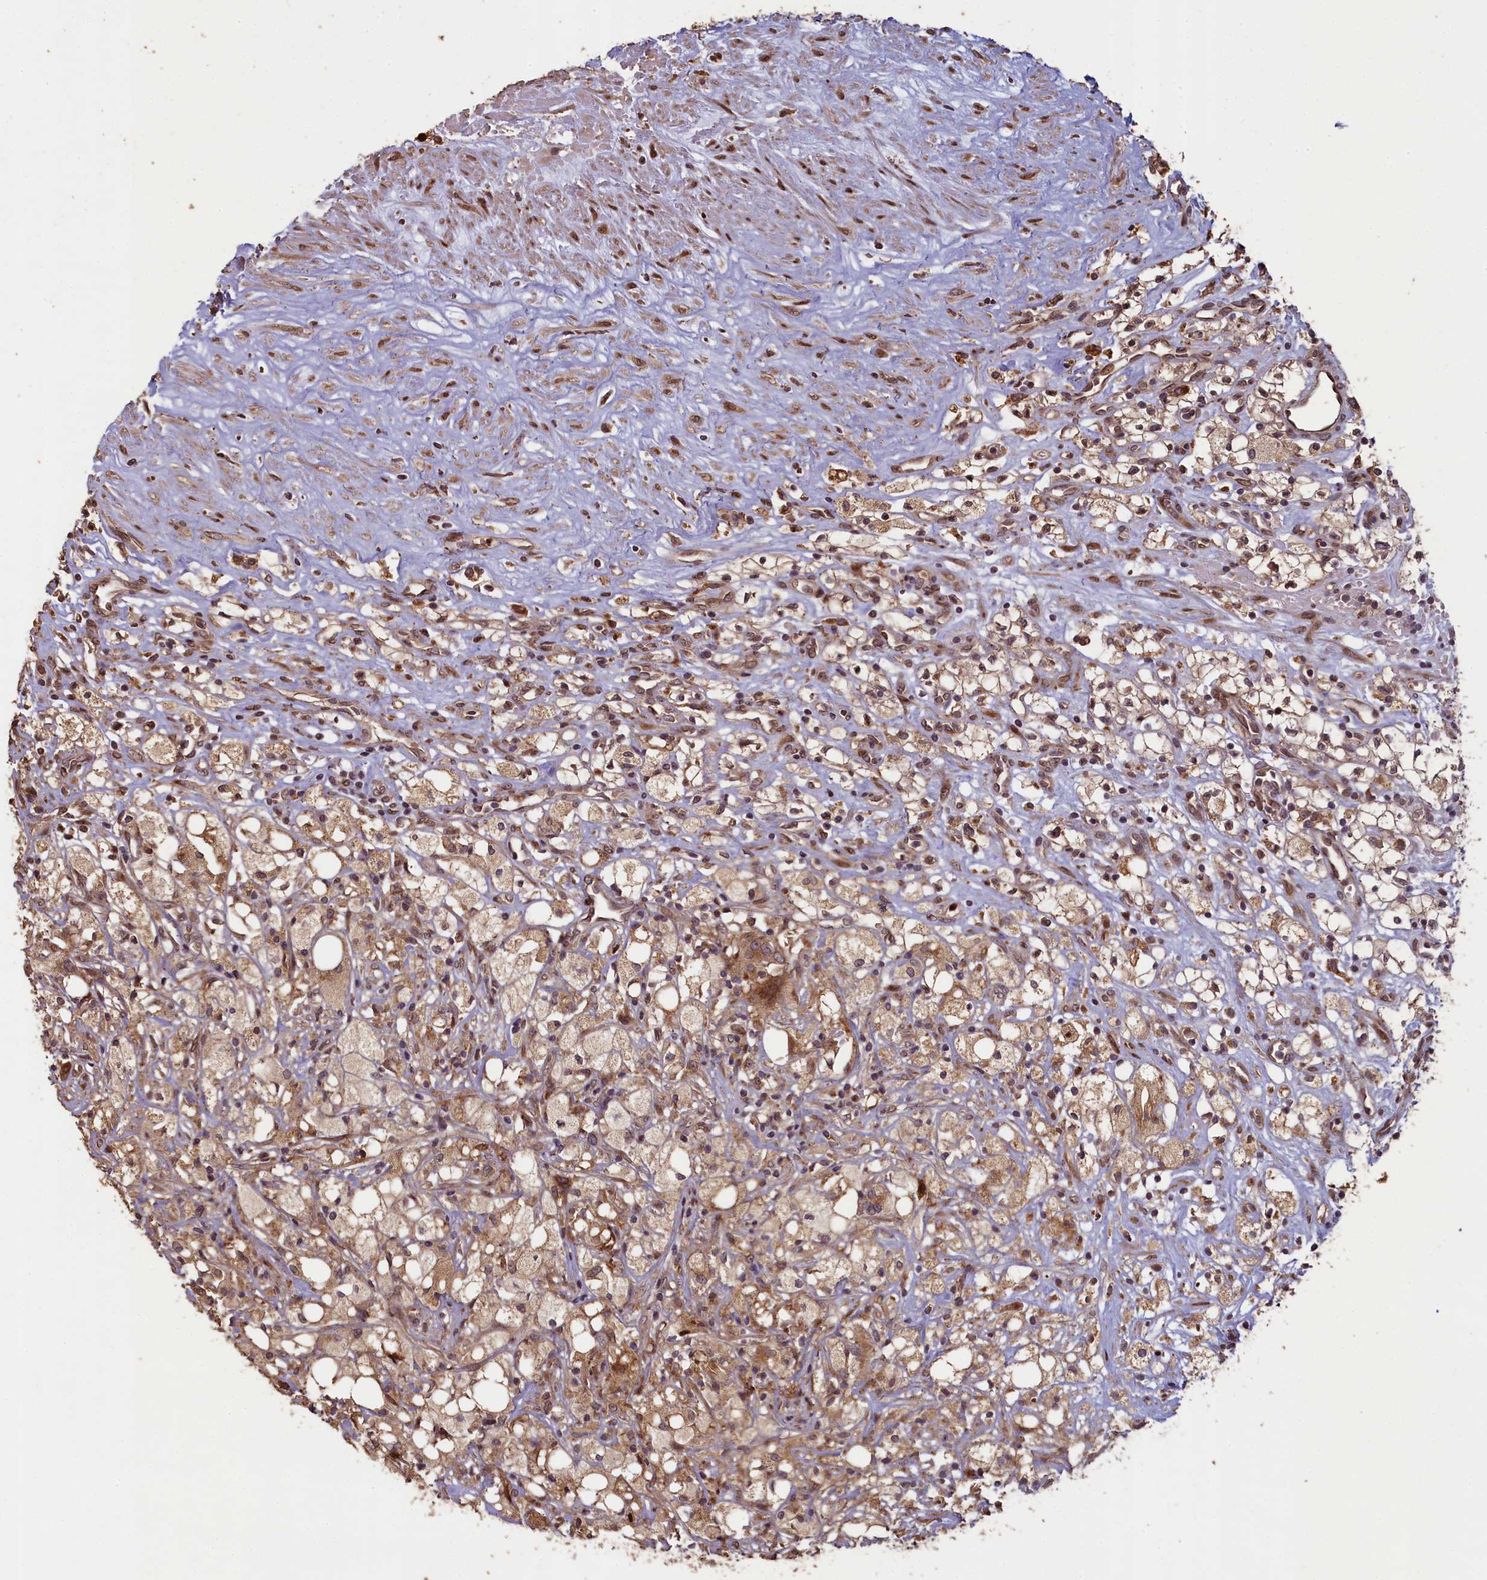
{"staining": {"intensity": "weak", "quantity": "<25%", "location": "cytoplasmic/membranous"}, "tissue": "renal cancer", "cell_type": "Tumor cells", "image_type": "cancer", "snomed": [{"axis": "morphology", "description": "Adenocarcinoma, NOS"}, {"axis": "topography", "description": "Kidney"}], "caption": "Tumor cells are negative for brown protein staining in renal cancer.", "gene": "SLC38A7", "patient": {"sex": "male", "age": 59}}